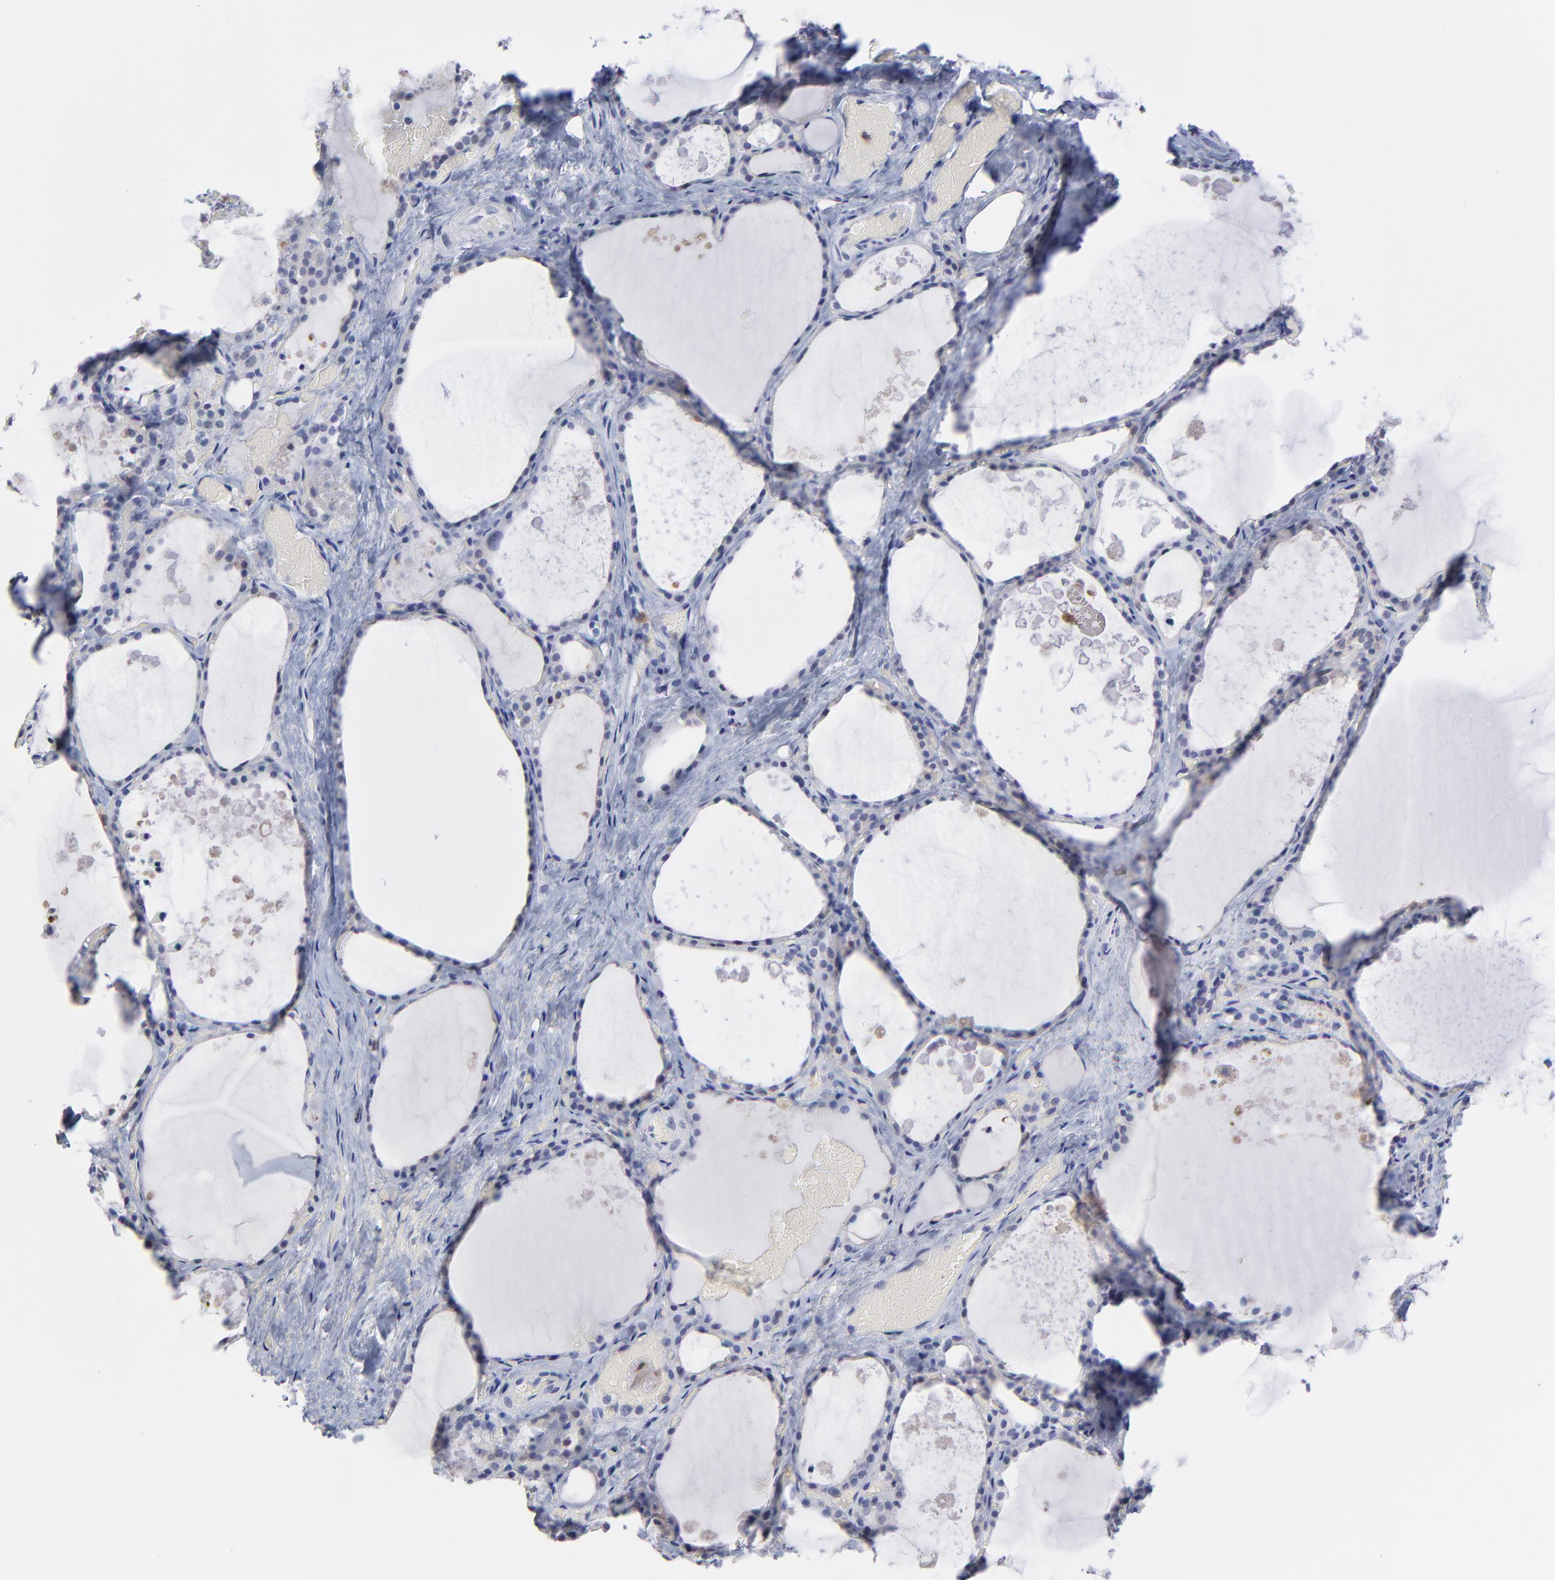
{"staining": {"intensity": "negative", "quantity": "none", "location": "none"}, "tissue": "thyroid gland", "cell_type": "Glandular cells", "image_type": "normal", "snomed": [{"axis": "morphology", "description": "Normal tissue, NOS"}, {"axis": "topography", "description": "Thyroid gland"}], "caption": "The image displays no staining of glandular cells in unremarkable thyroid gland.", "gene": "SMARCA1", "patient": {"sex": "male", "age": 61}}